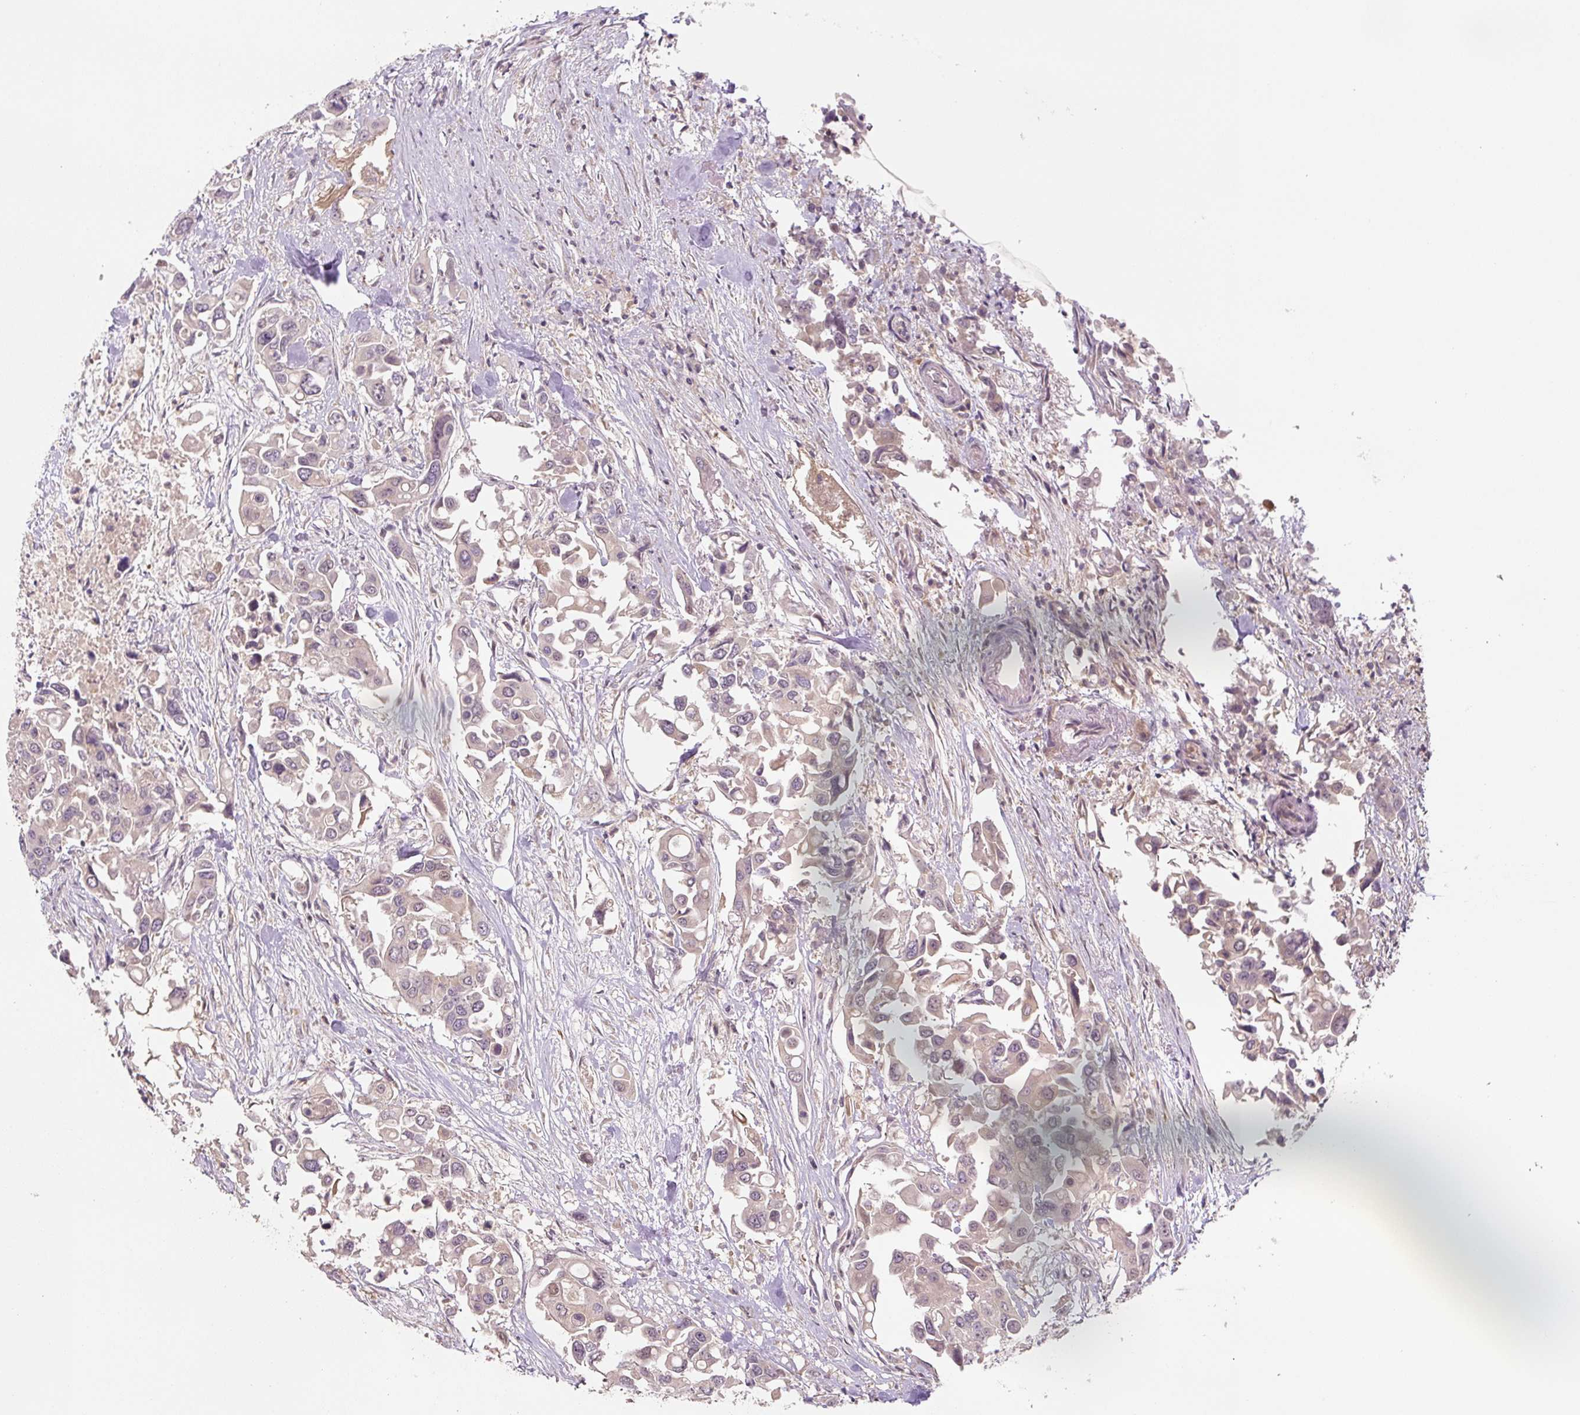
{"staining": {"intensity": "negative", "quantity": "none", "location": "none"}, "tissue": "colorectal cancer", "cell_type": "Tumor cells", "image_type": "cancer", "snomed": [{"axis": "morphology", "description": "Adenocarcinoma, NOS"}, {"axis": "topography", "description": "Colon"}], "caption": "An image of colorectal adenocarcinoma stained for a protein reveals no brown staining in tumor cells. The staining is performed using DAB brown chromogen with nuclei counter-stained in using hematoxylin.", "gene": "C2orf73", "patient": {"sex": "male", "age": 77}}